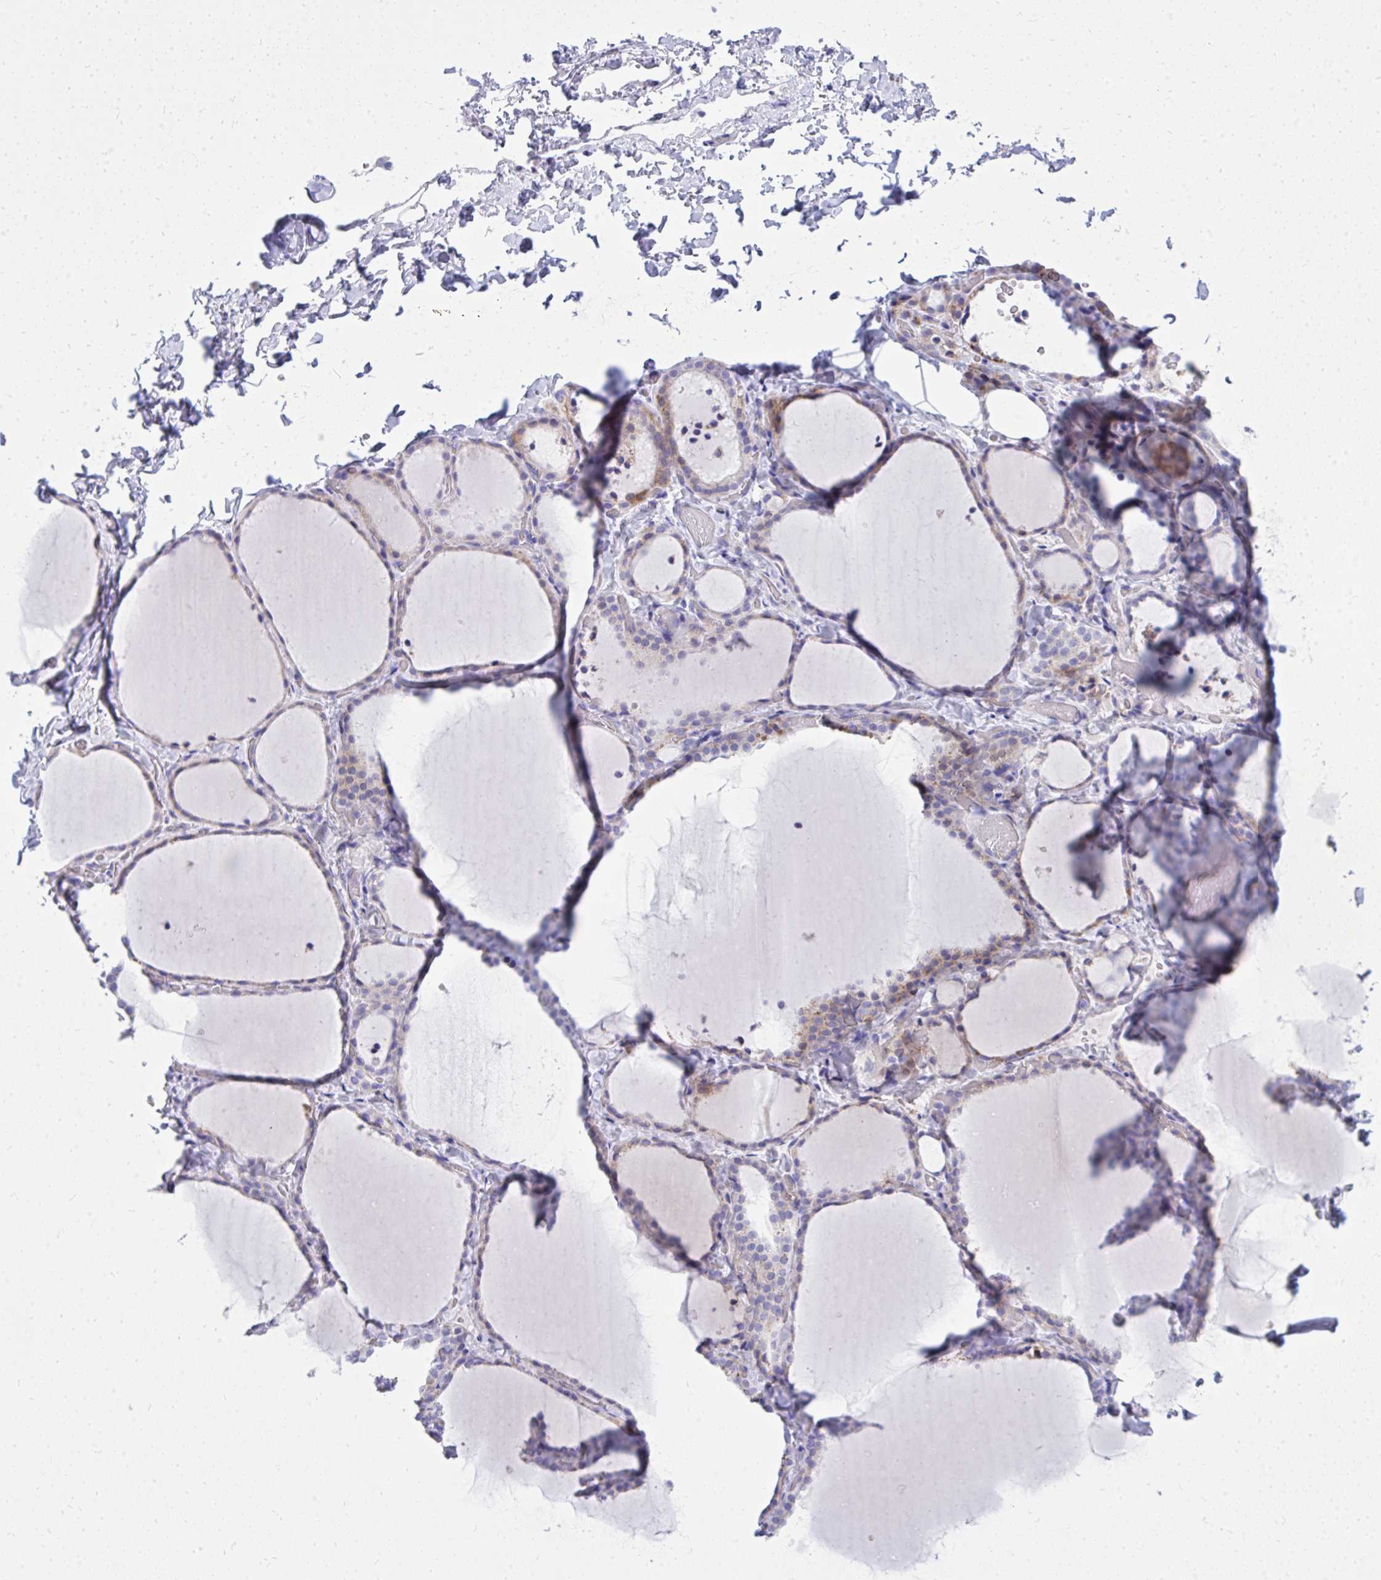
{"staining": {"intensity": "weak", "quantity": "<25%", "location": "cytoplasmic/membranous"}, "tissue": "thyroid gland", "cell_type": "Glandular cells", "image_type": "normal", "snomed": [{"axis": "morphology", "description": "Normal tissue, NOS"}, {"axis": "topography", "description": "Thyroid gland"}], "caption": "Histopathology image shows no significant protein staining in glandular cells of normal thyroid gland. (DAB (3,3'-diaminobenzidine) IHC with hematoxylin counter stain).", "gene": "BCL6B", "patient": {"sex": "female", "age": 22}}